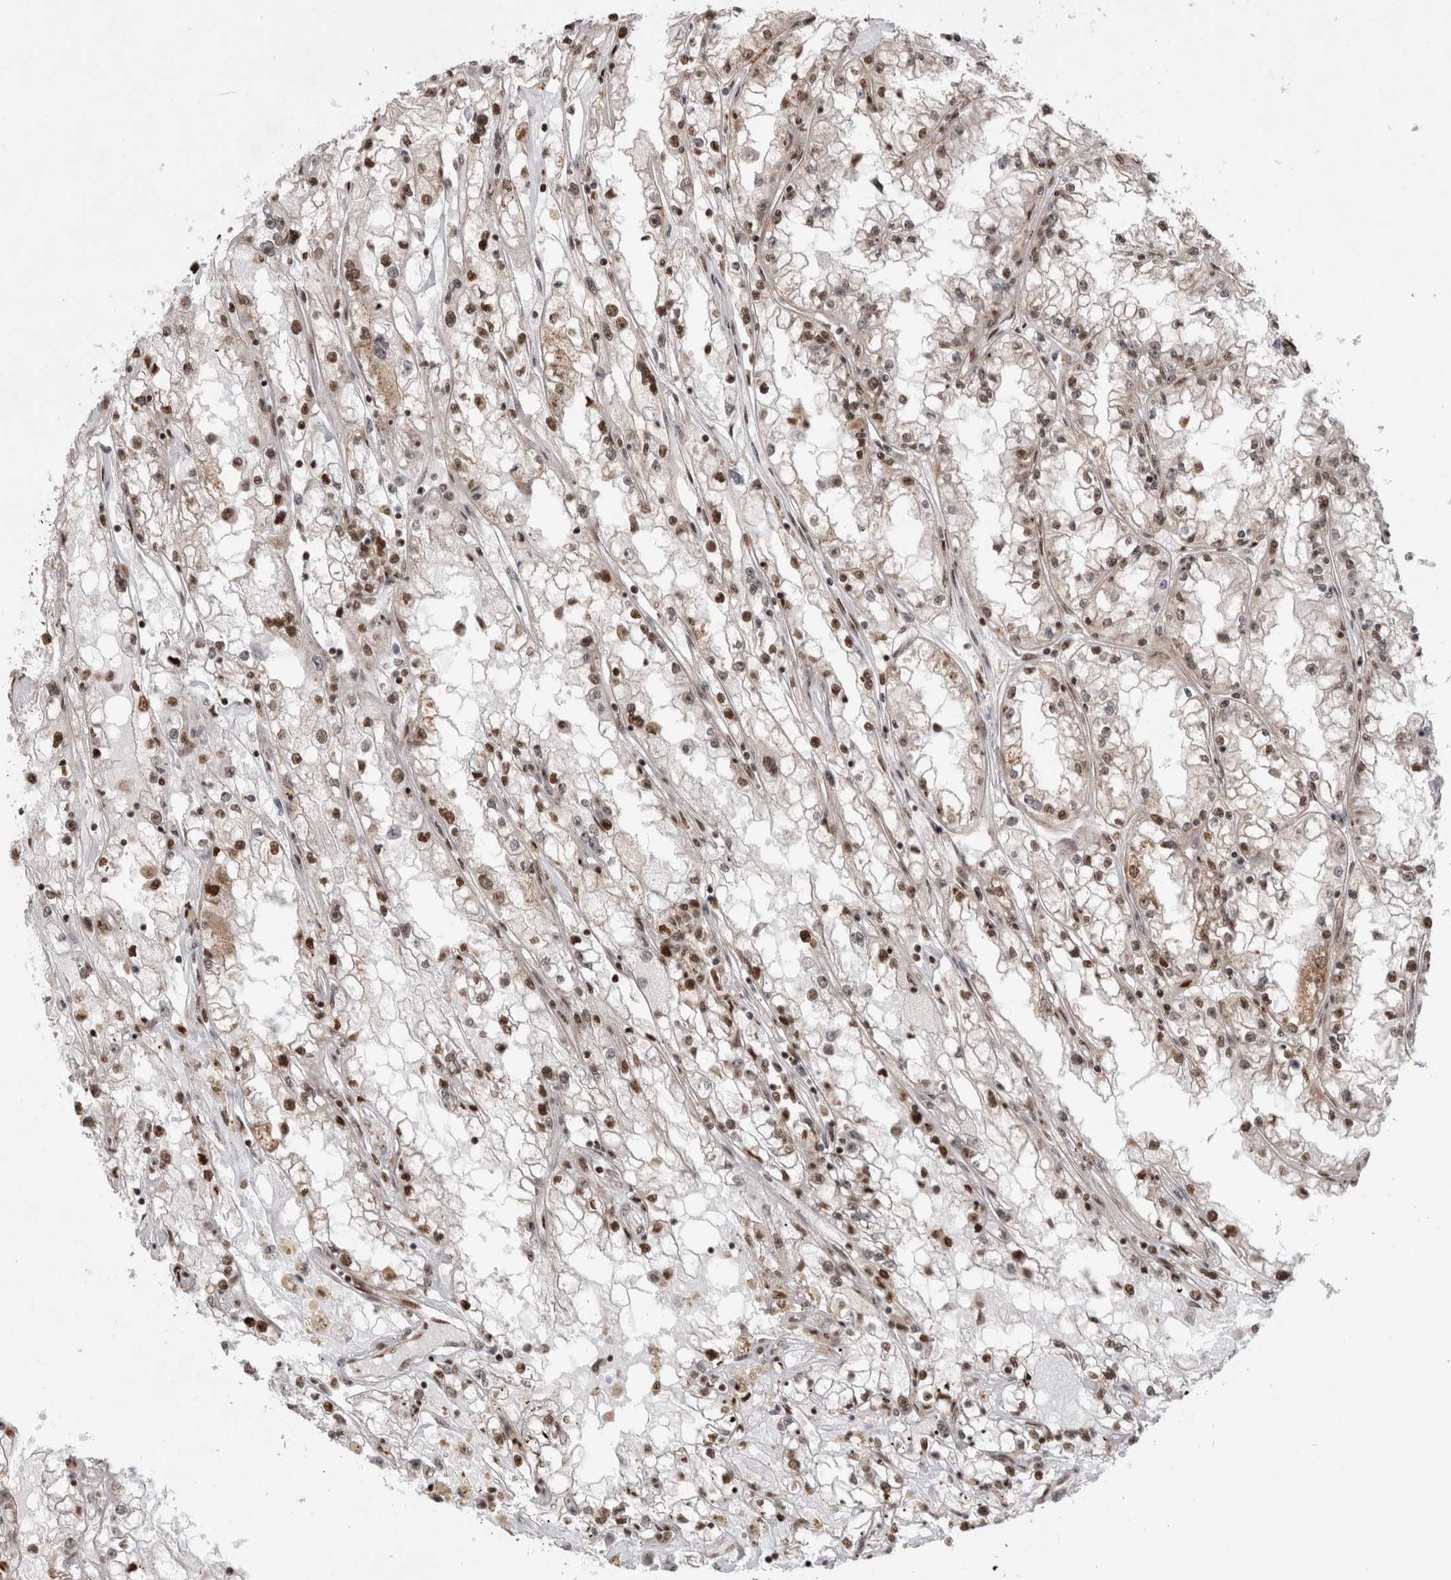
{"staining": {"intensity": "moderate", "quantity": ">75%", "location": "nuclear"}, "tissue": "renal cancer", "cell_type": "Tumor cells", "image_type": "cancer", "snomed": [{"axis": "morphology", "description": "Adenocarcinoma, NOS"}, {"axis": "topography", "description": "Kidney"}], "caption": "Human renal cancer (adenocarcinoma) stained with a brown dye exhibits moderate nuclear positive staining in approximately >75% of tumor cells.", "gene": "EYA2", "patient": {"sex": "male", "age": 56}}